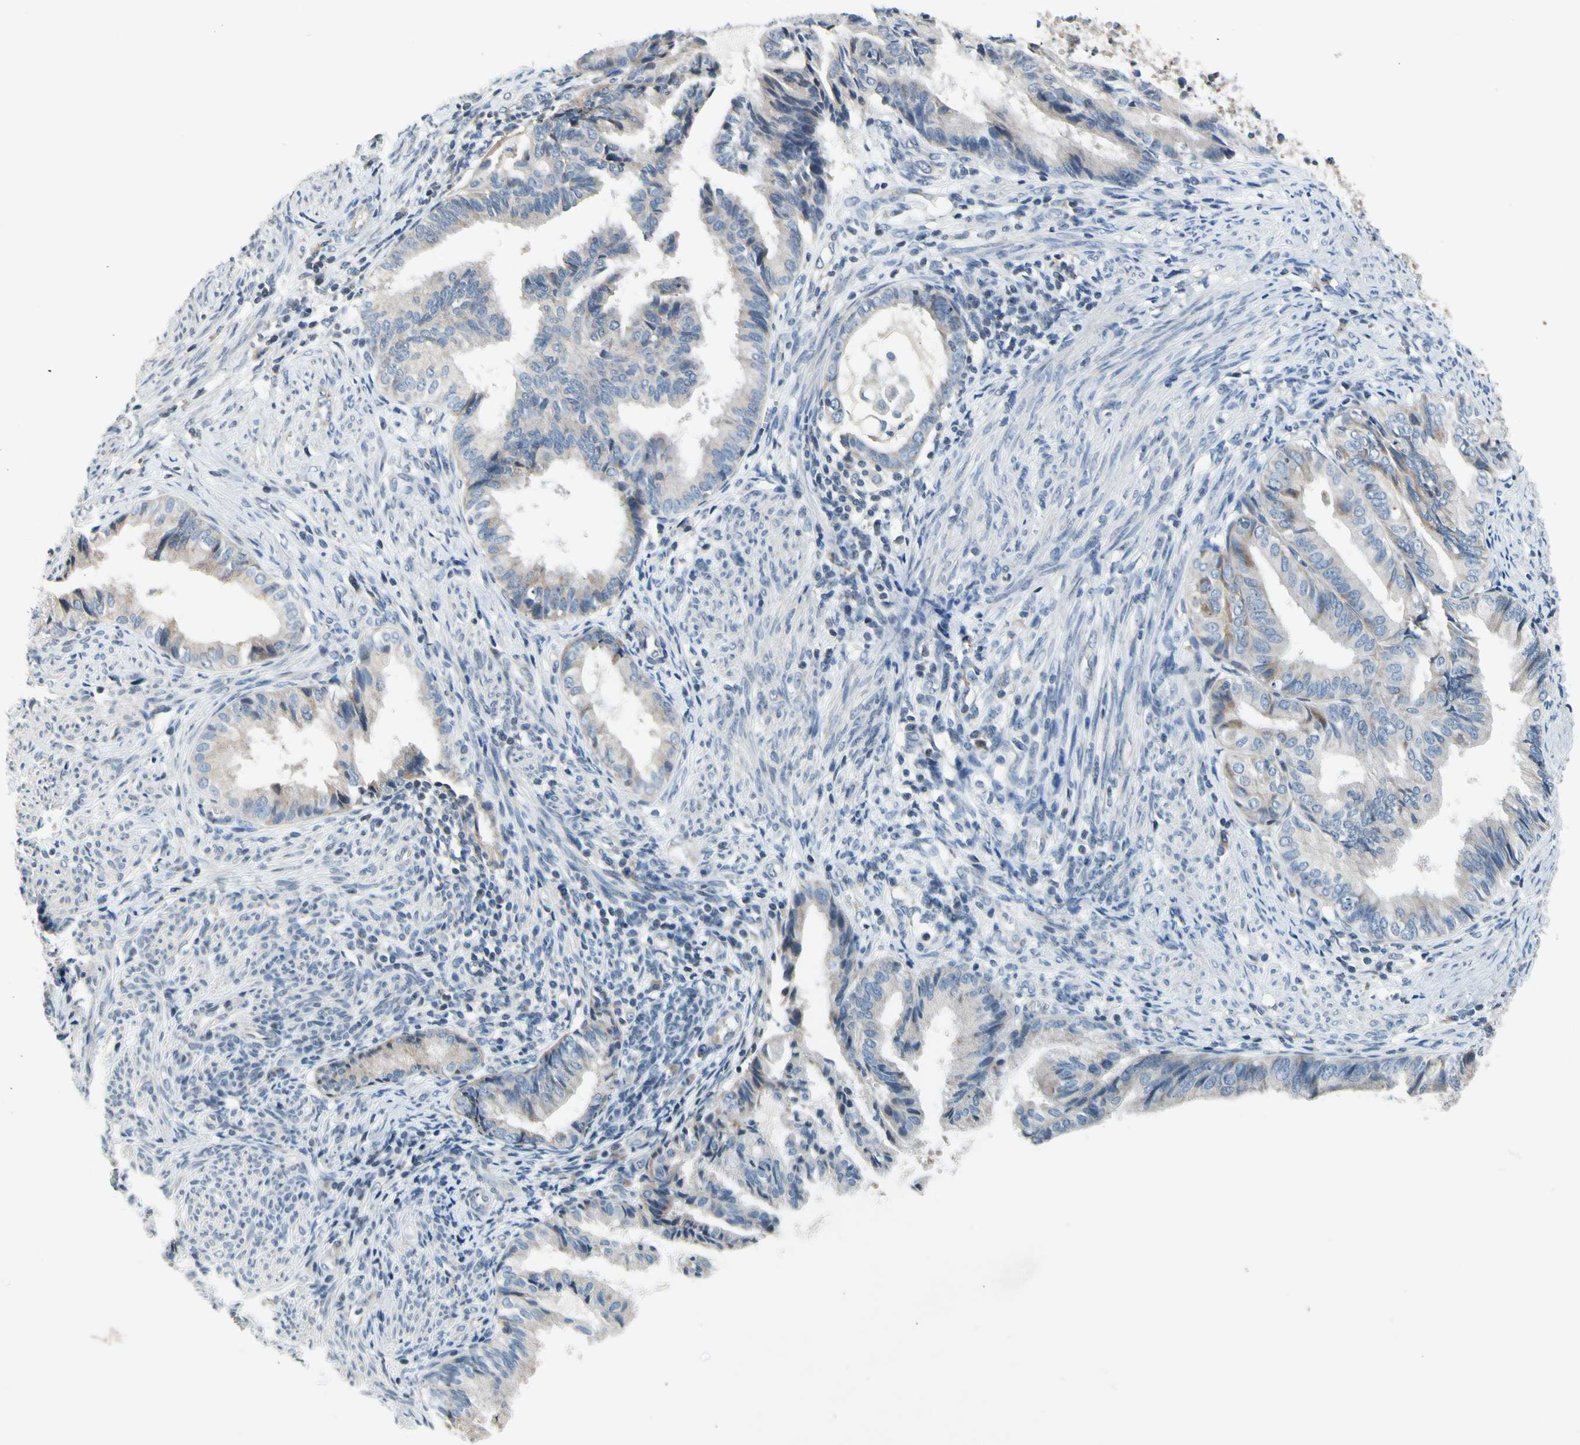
{"staining": {"intensity": "negative", "quantity": "none", "location": "none"}, "tissue": "endometrial cancer", "cell_type": "Tumor cells", "image_type": "cancer", "snomed": [{"axis": "morphology", "description": "Adenocarcinoma, NOS"}, {"axis": "topography", "description": "Endometrium"}], "caption": "The immunohistochemistry (IHC) histopathology image has no significant positivity in tumor cells of endometrial cancer (adenocarcinoma) tissue.", "gene": "SOX30", "patient": {"sex": "female", "age": 86}}